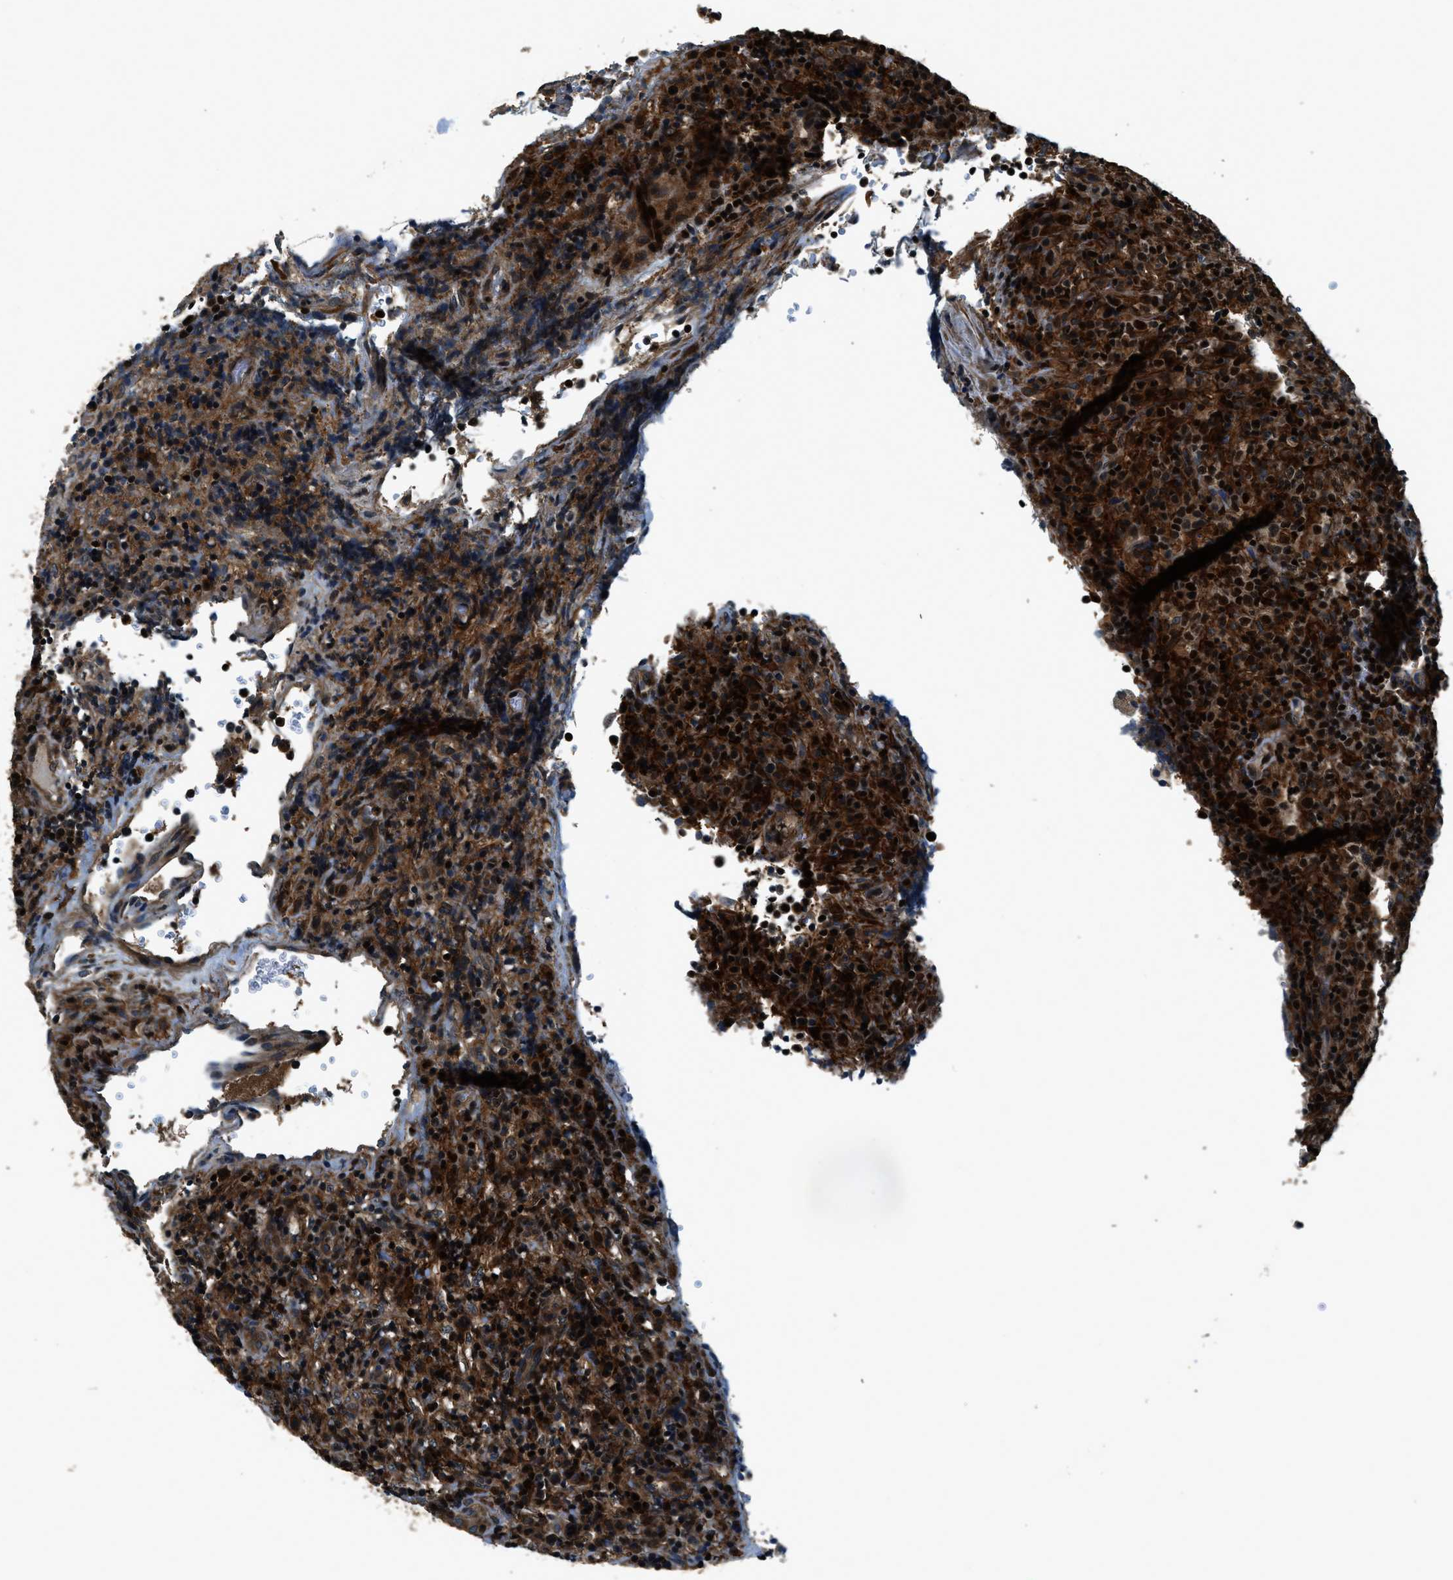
{"staining": {"intensity": "strong", "quantity": ">75%", "location": "cytoplasmic/membranous,nuclear"}, "tissue": "lymphoma", "cell_type": "Tumor cells", "image_type": "cancer", "snomed": [{"axis": "morphology", "description": "Malignant lymphoma, non-Hodgkin's type, High grade"}, {"axis": "topography", "description": "Lymph node"}], "caption": "Lymphoma was stained to show a protein in brown. There is high levels of strong cytoplasmic/membranous and nuclear staining in about >75% of tumor cells. The staining was performed using DAB, with brown indicating positive protein expression. Nuclei are stained blue with hematoxylin.", "gene": "ARHGEF11", "patient": {"sex": "female", "age": 76}}